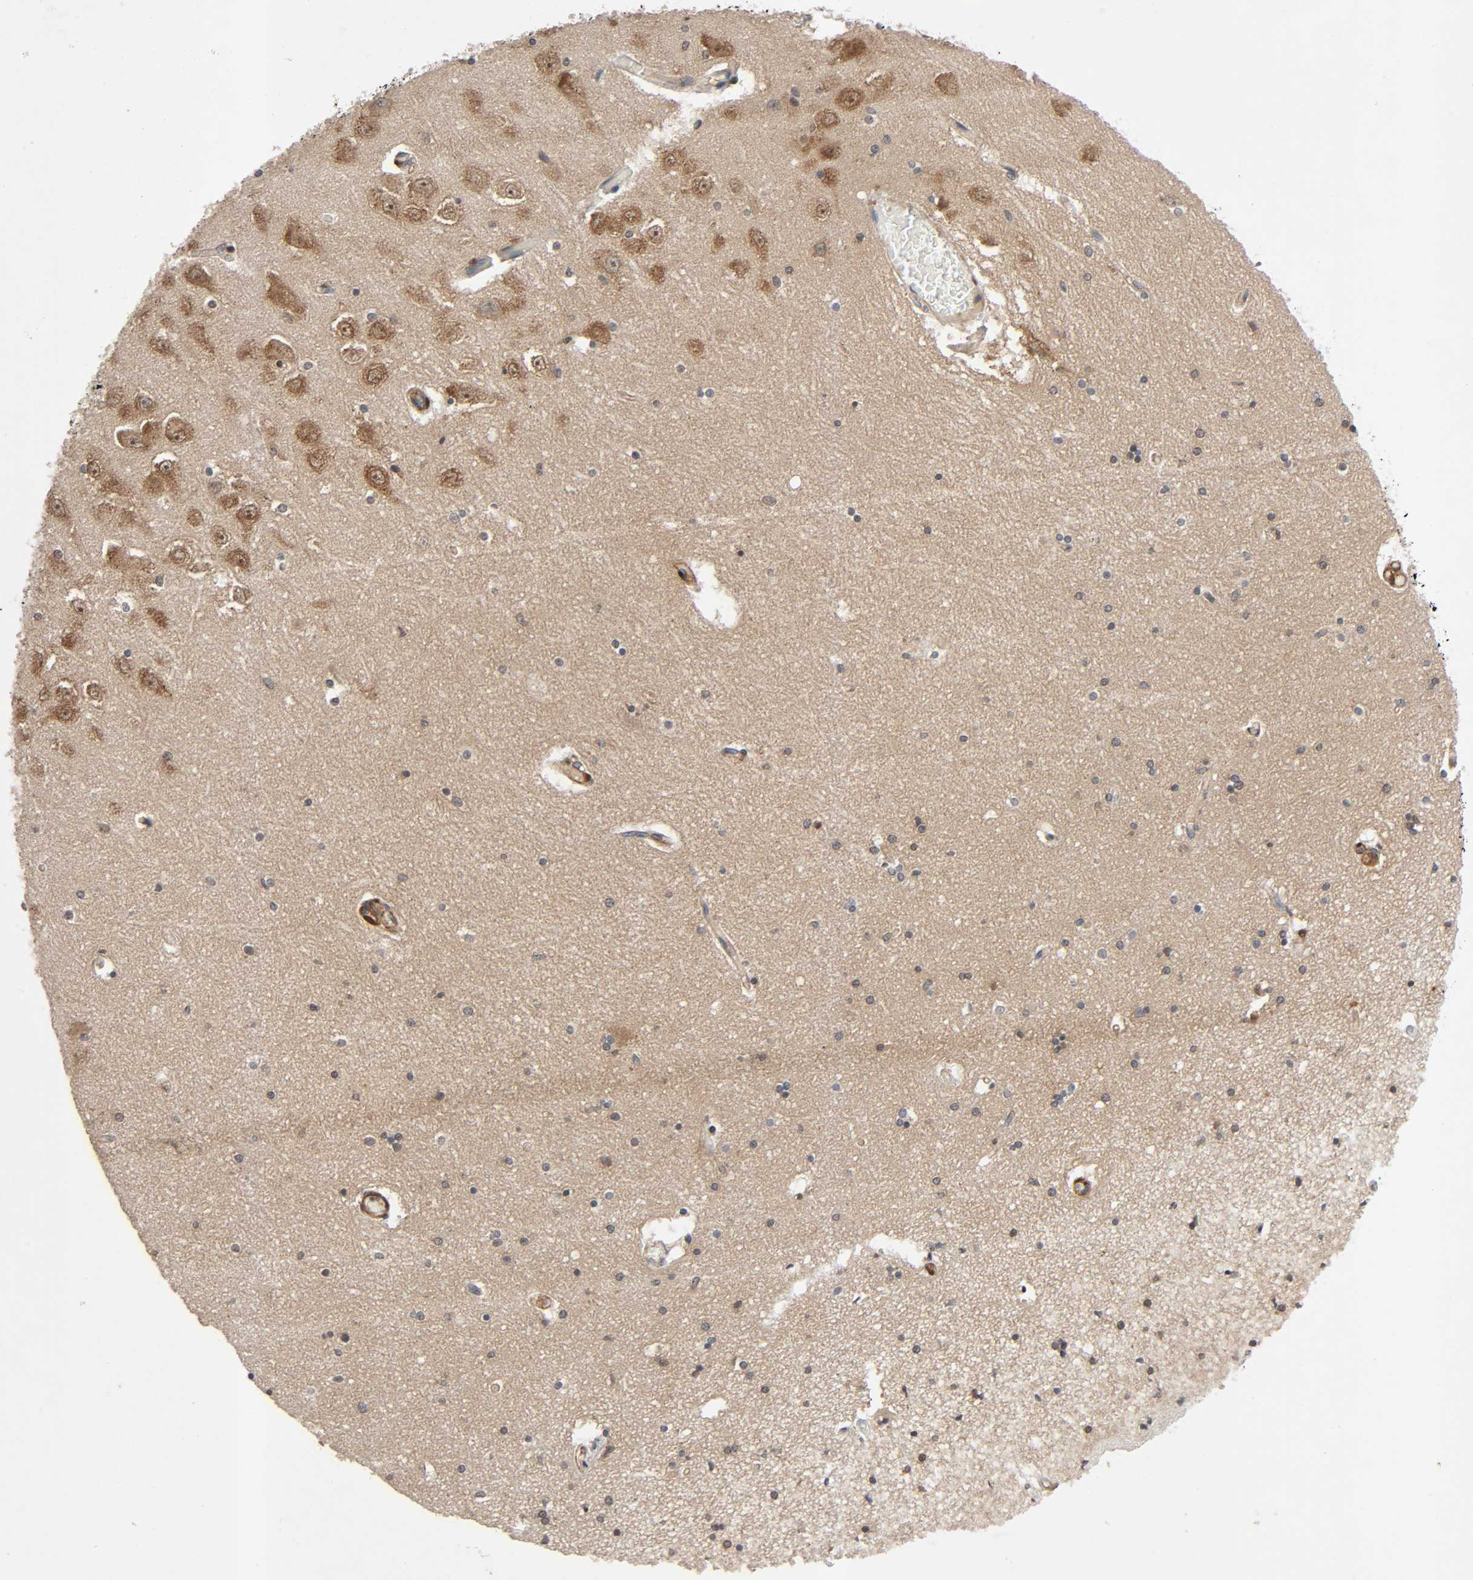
{"staining": {"intensity": "weak", "quantity": "25%-75%", "location": "cytoplasmic/membranous"}, "tissue": "hippocampus", "cell_type": "Glial cells", "image_type": "normal", "snomed": [{"axis": "morphology", "description": "Normal tissue, NOS"}, {"axis": "topography", "description": "Hippocampus"}], "caption": "About 25%-75% of glial cells in benign human hippocampus reveal weak cytoplasmic/membranous protein staining as visualized by brown immunohistochemical staining.", "gene": "PTK2", "patient": {"sex": "female", "age": 54}}